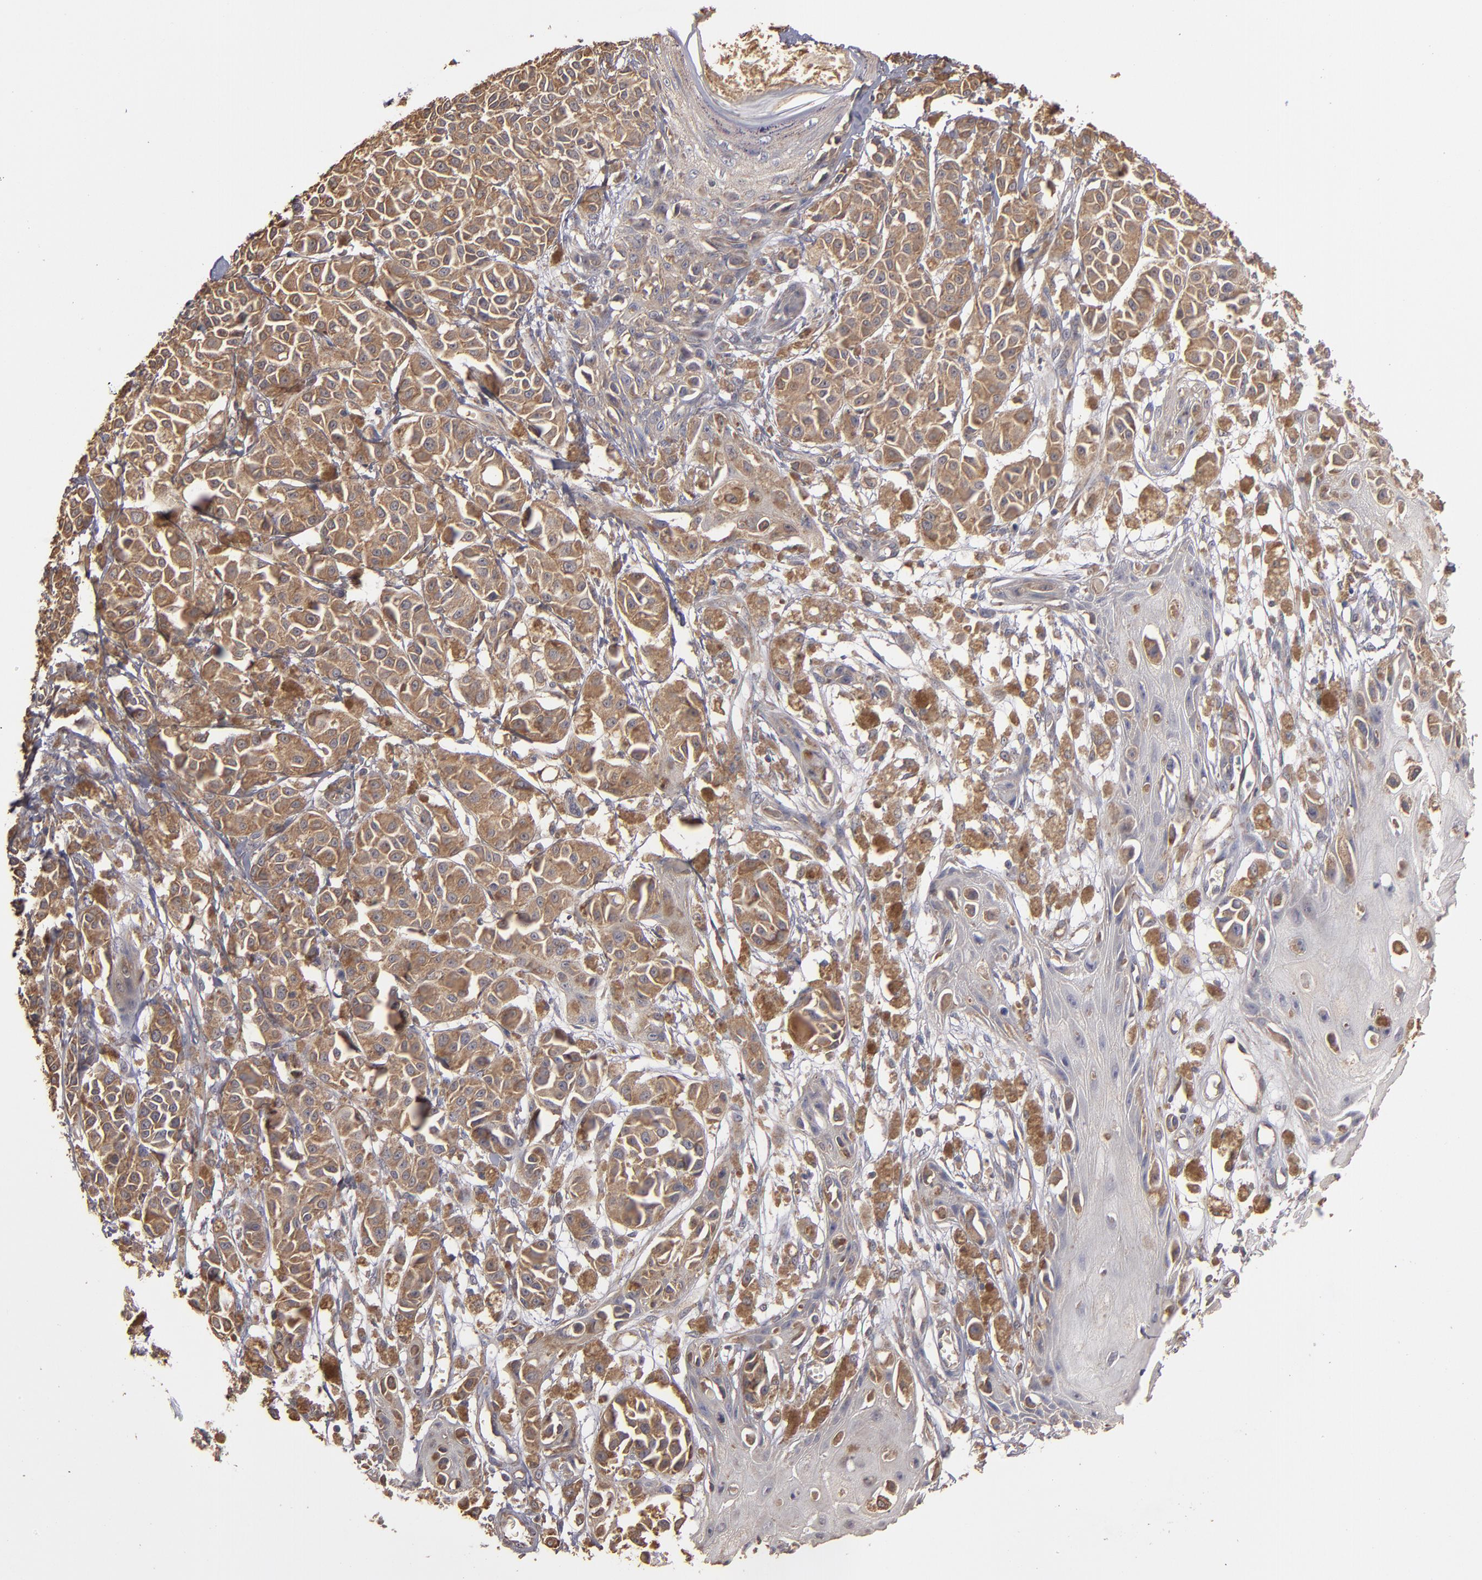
{"staining": {"intensity": "moderate", "quantity": ">75%", "location": "cytoplasmic/membranous"}, "tissue": "melanoma", "cell_type": "Tumor cells", "image_type": "cancer", "snomed": [{"axis": "morphology", "description": "Malignant melanoma, NOS"}, {"axis": "topography", "description": "Skin"}], "caption": "Protein analysis of melanoma tissue reveals moderate cytoplasmic/membranous staining in approximately >75% of tumor cells.", "gene": "DMD", "patient": {"sex": "male", "age": 76}}